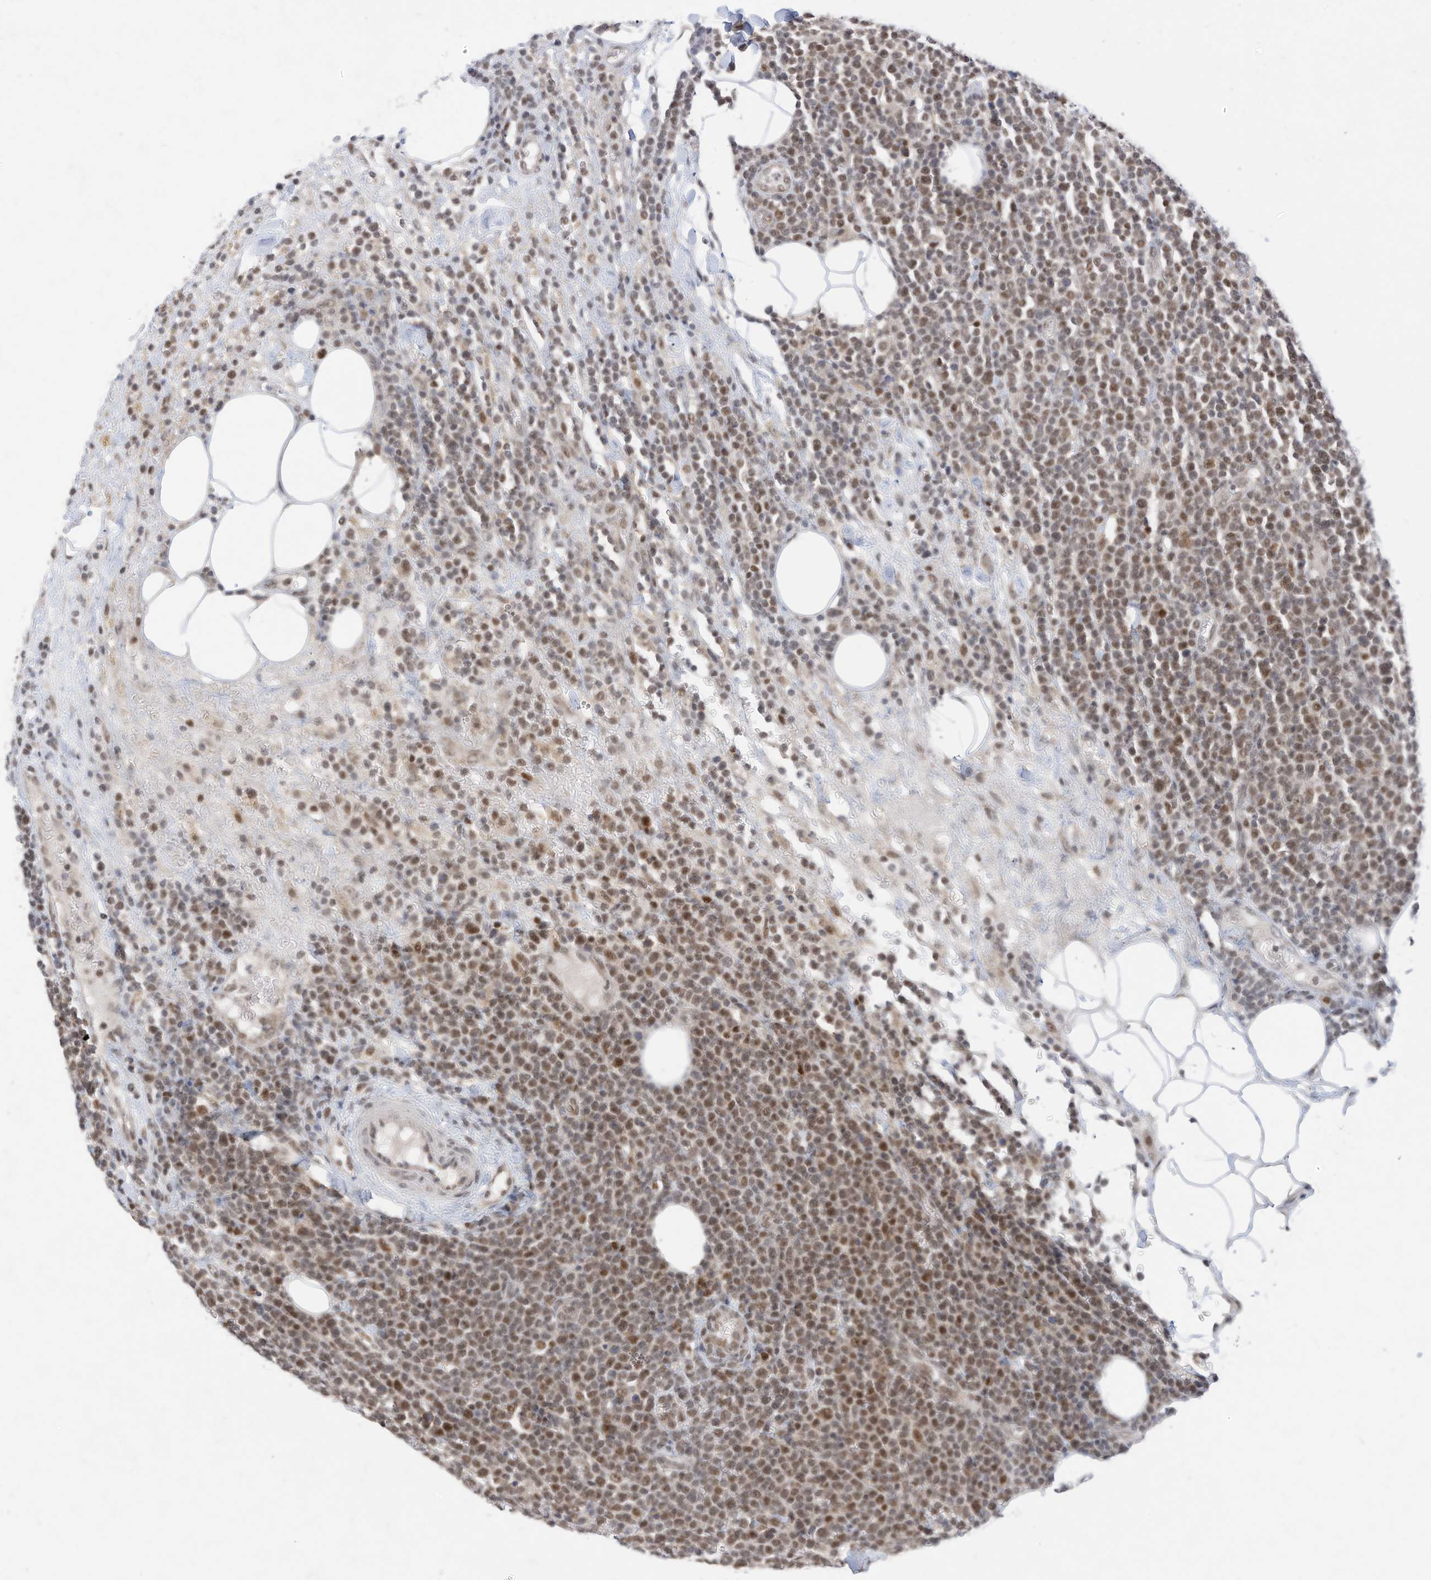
{"staining": {"intensity": "moderate", "quantity": ">75%", "location": "nuclear"}, "tissue": "lymphoma", "cell_type": "Tumor cells", "image_type": "cancer", "snomed": [{"axis": "morphology", "description": "Malignant lymphoma, non-Hodgkin's type, High grade"}, {"axis": "topography", "description": "Lymph node"}], "caption": "IHC of lymphoma exhibits medium levels of moderate nuclear expression in approximately >75% of tumor cells.", "gene": "OGT", "patient": {"sex": "male", "age": 61}}